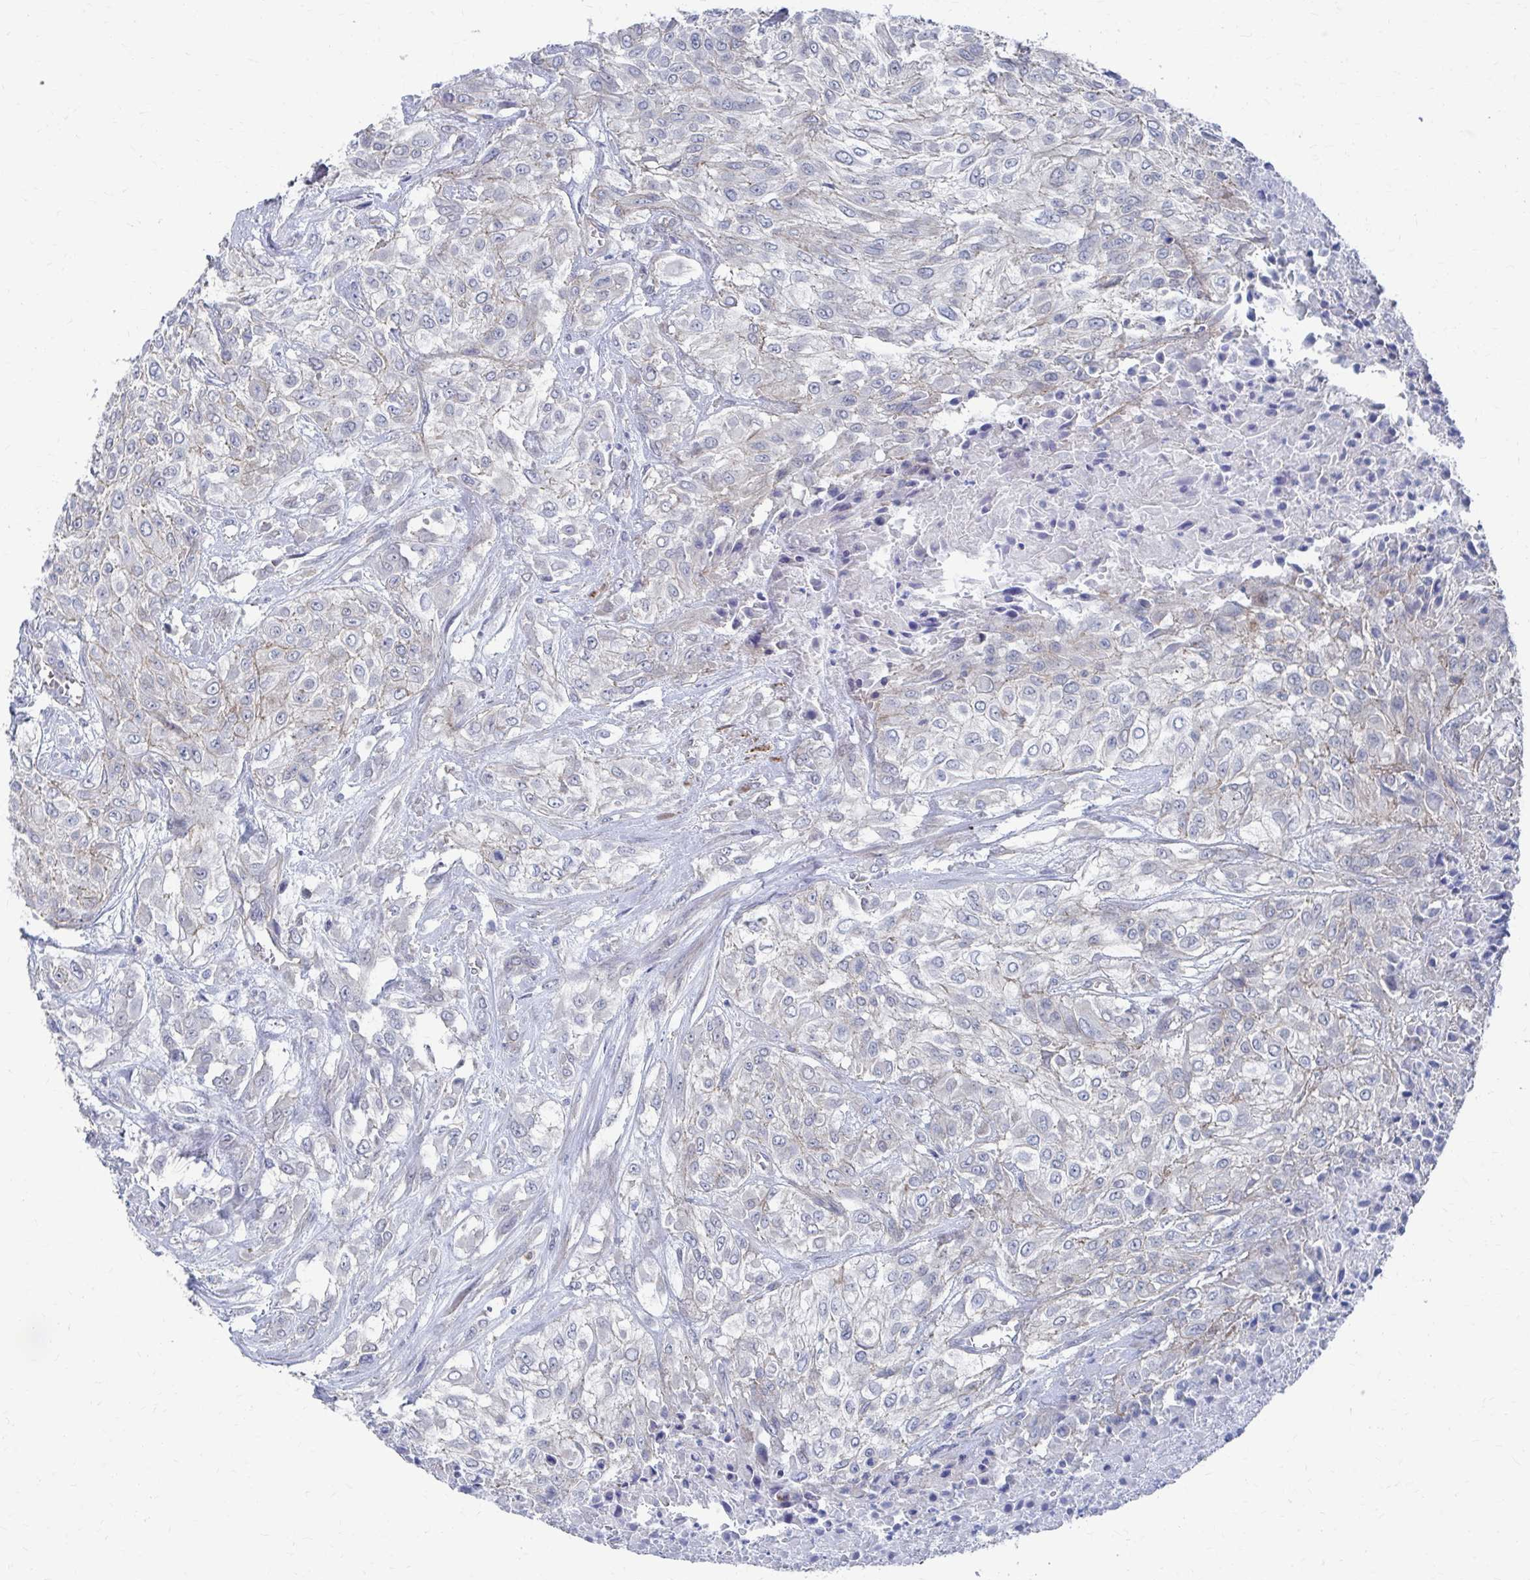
{"staining": {"intensity": "negative", "quantity": "none", "location": "none"}, "tissue": "urothelial cancer", "cell_type": "Tumor cells", "image_type": "cancer", "snomed": [{"axis": "morphology", "description": "Urothelial carcinoma, High grade"}, {"axis": "topography", "description": "Urinary bladder"}], "caption": "Immunohistochemistry photomicrograph of neoplastic tissue: human high-grade urothelial carcinoma stained with DAB (3,3'-diaminobenzidine) demonstrates no significant protein expression in tumor cells.", "gene": "PLEKHG7", "patient": {"sex": "male", "age": 57}}